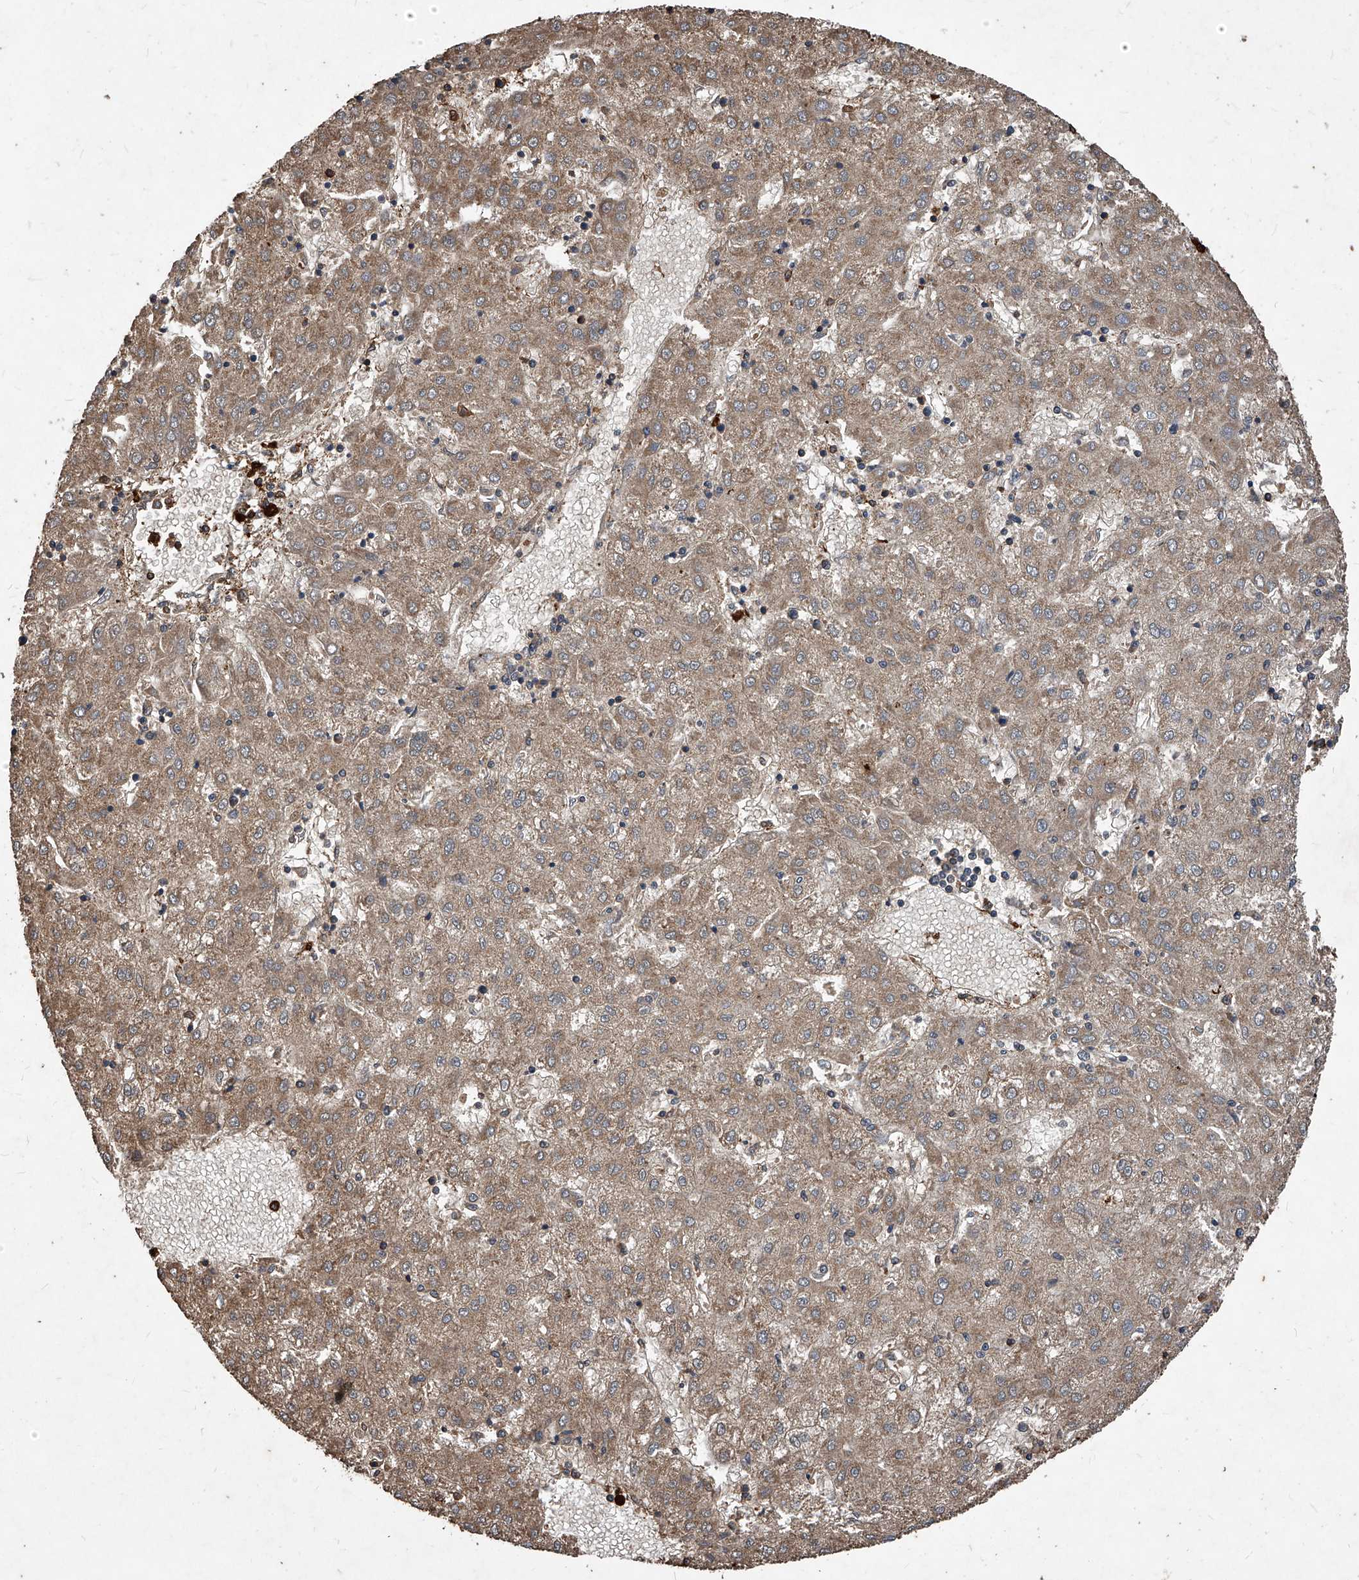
{"staining": {"intensity": "weak", "quantity": "25%-75%", "location": "cytoplasmic/membranous"}, "tissue": "liver cancer", "cell_type": "Tumor cells", "image_type": "cancer", "snomed": [{"axis": "morphology", "description": "Carcinoma, Hepatocellular, NOS"}, {"axis": "topography", "description": "Liver"}], "caption": "The immunohistochemical stain highlights weak cytoplasmic/membranous expression in tumor cells of liver cancer (hepatocellular carcinoma) tissue.", "gene": "UCP2", "patient": {"sex": "male", "age": 72}}